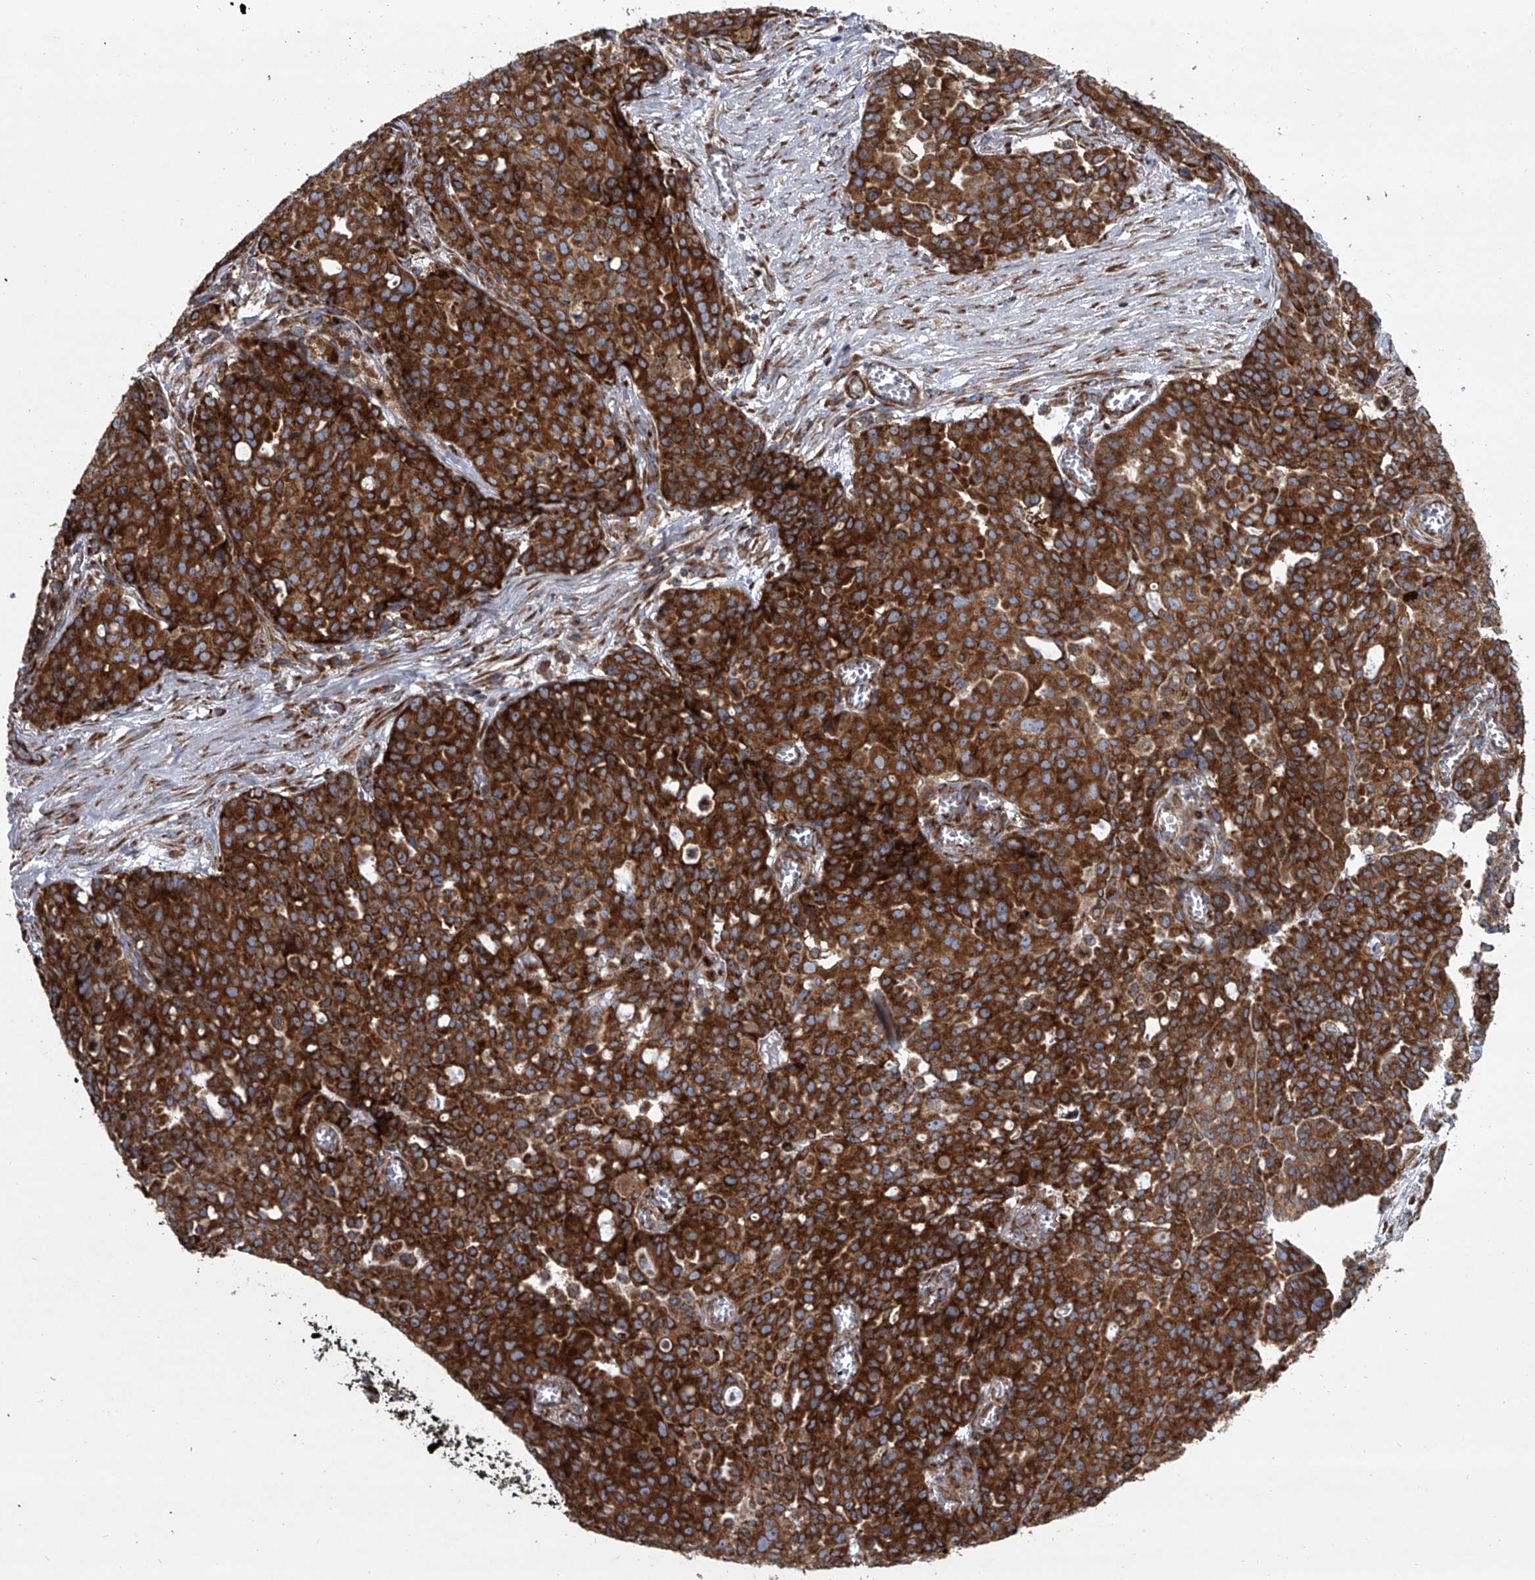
{"staining": {"intensity": "strong", "quantity": ">75%", "location": "cytoplasmic/membranous"}, "tissue": "ovarian cancer", "cell_type": "Tumor cells", "image_type": "cancer", "snomed": [{"axis": "morphology", "description": "Cystadenocarcinoma, serous, NOS"}, {"axis": "topography", "description": "Soft tissue"}, {"axis": "topography", "description": "Ovary"}], "caption": "High-magnification brightfield microscopy of ovarian cancer (serous cystadenocarcinoma) stained with DAB (brown) and counterstained with hematoxylin (blue). tumor cells exhibit strong cytoplasmic/membranous positivity is identified in about>75% of cells.", "gene": "ZC3H15", "patient": {"sex": "female", "age": 57}}